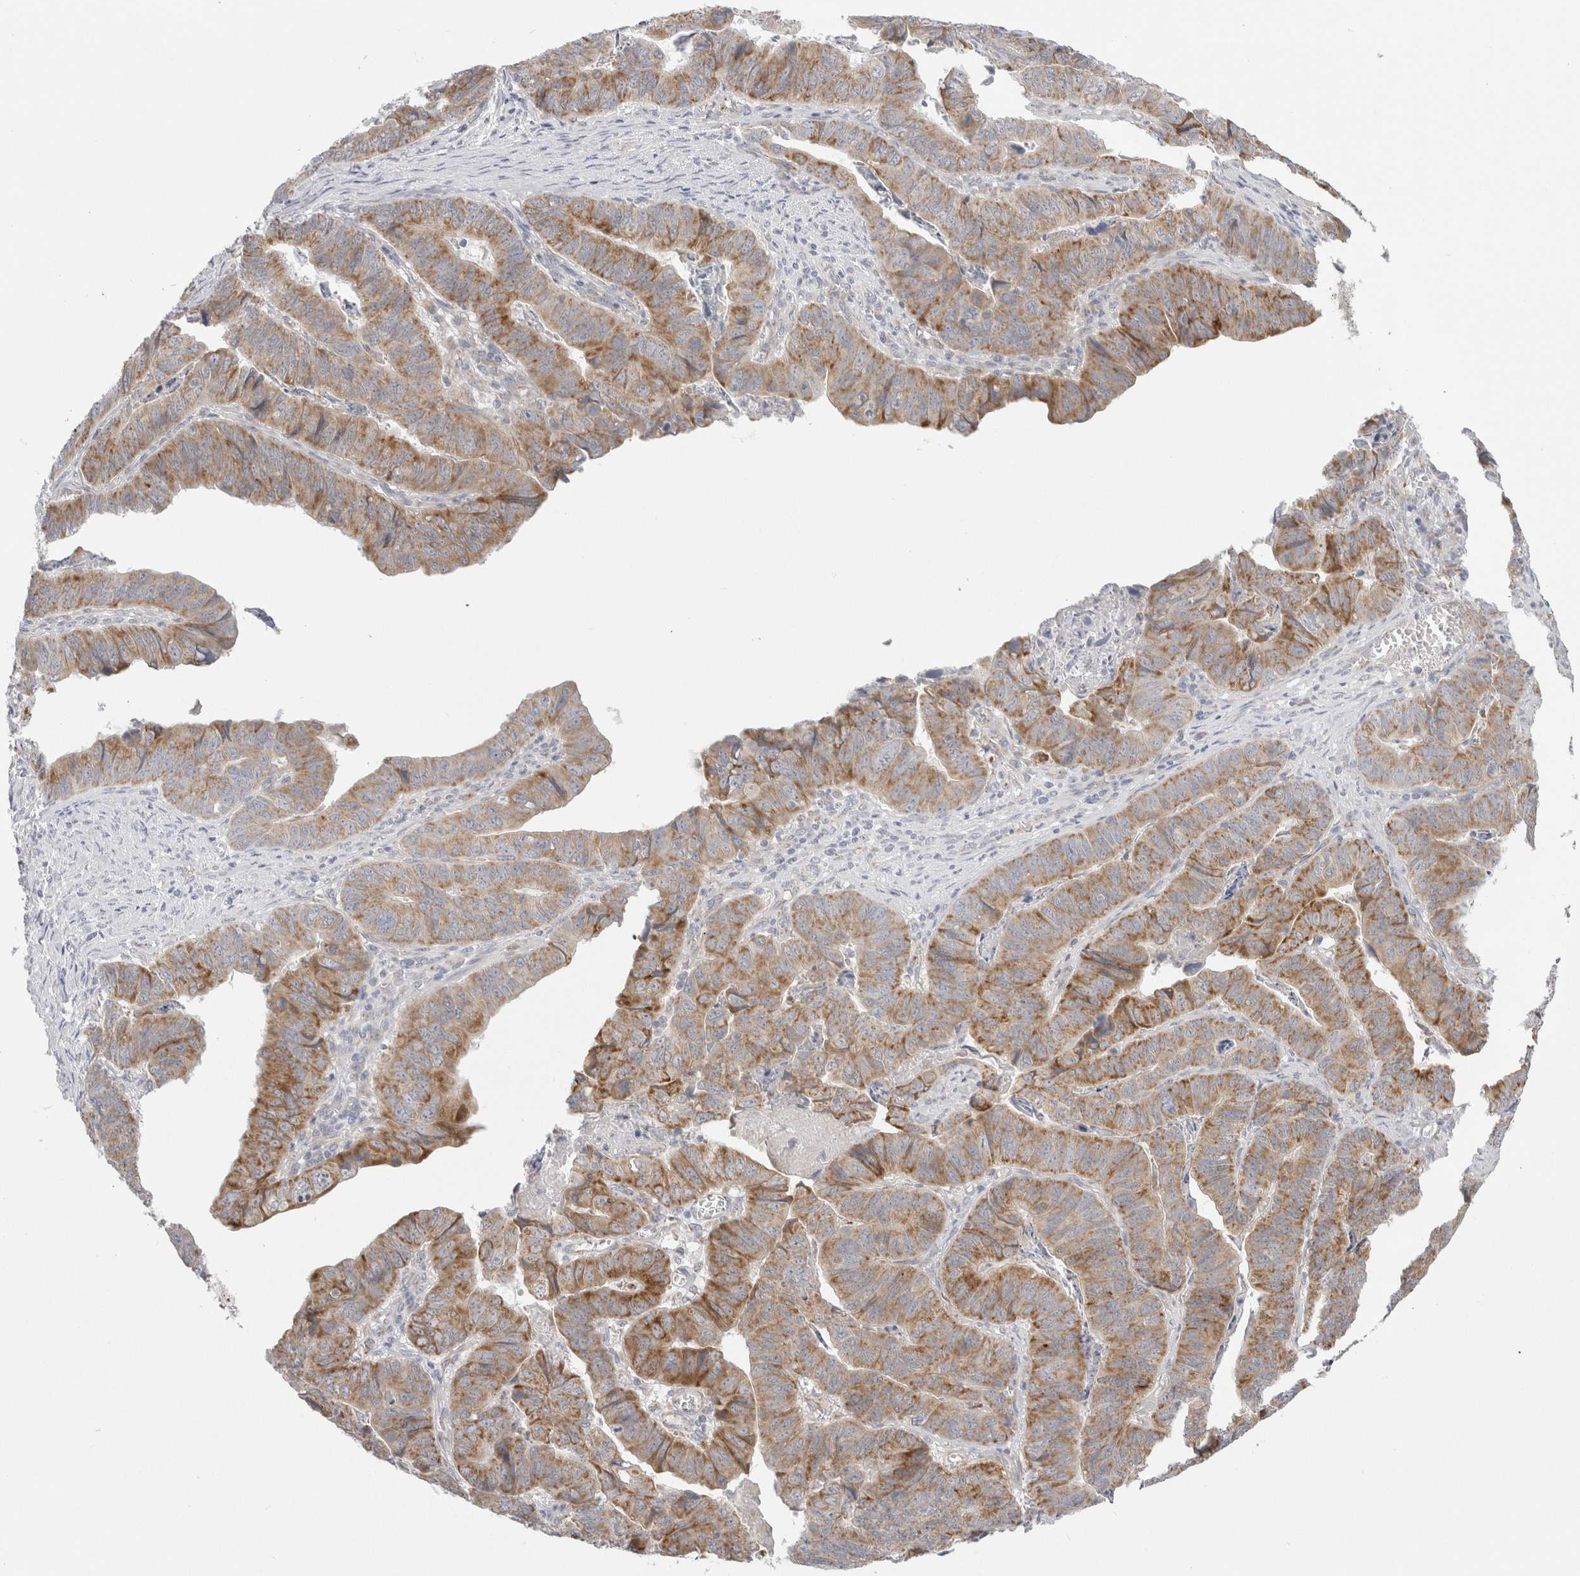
{"staining": {"intensity": "moderate", "quantity": ">75%", "location": "cytoplasmic/membranous"}, "tissue": "stomach cancer", "cell_type": "Tumor cells", "image_type": "cancer", "snomed": [{"axis": "morphology", "description": "Adenocarcinoma, NOS"}, {"axis": "topography", "description": "Stomach, lower"}], "caption": "DAB immunohistochemical staining of stomach adenocarcinoma shows moderate cytoplasmic/membranous protein positivity in about >75% of tumor cells.", "gene": "FAHD1", "patient": {"sex": "male", "age": 77}}